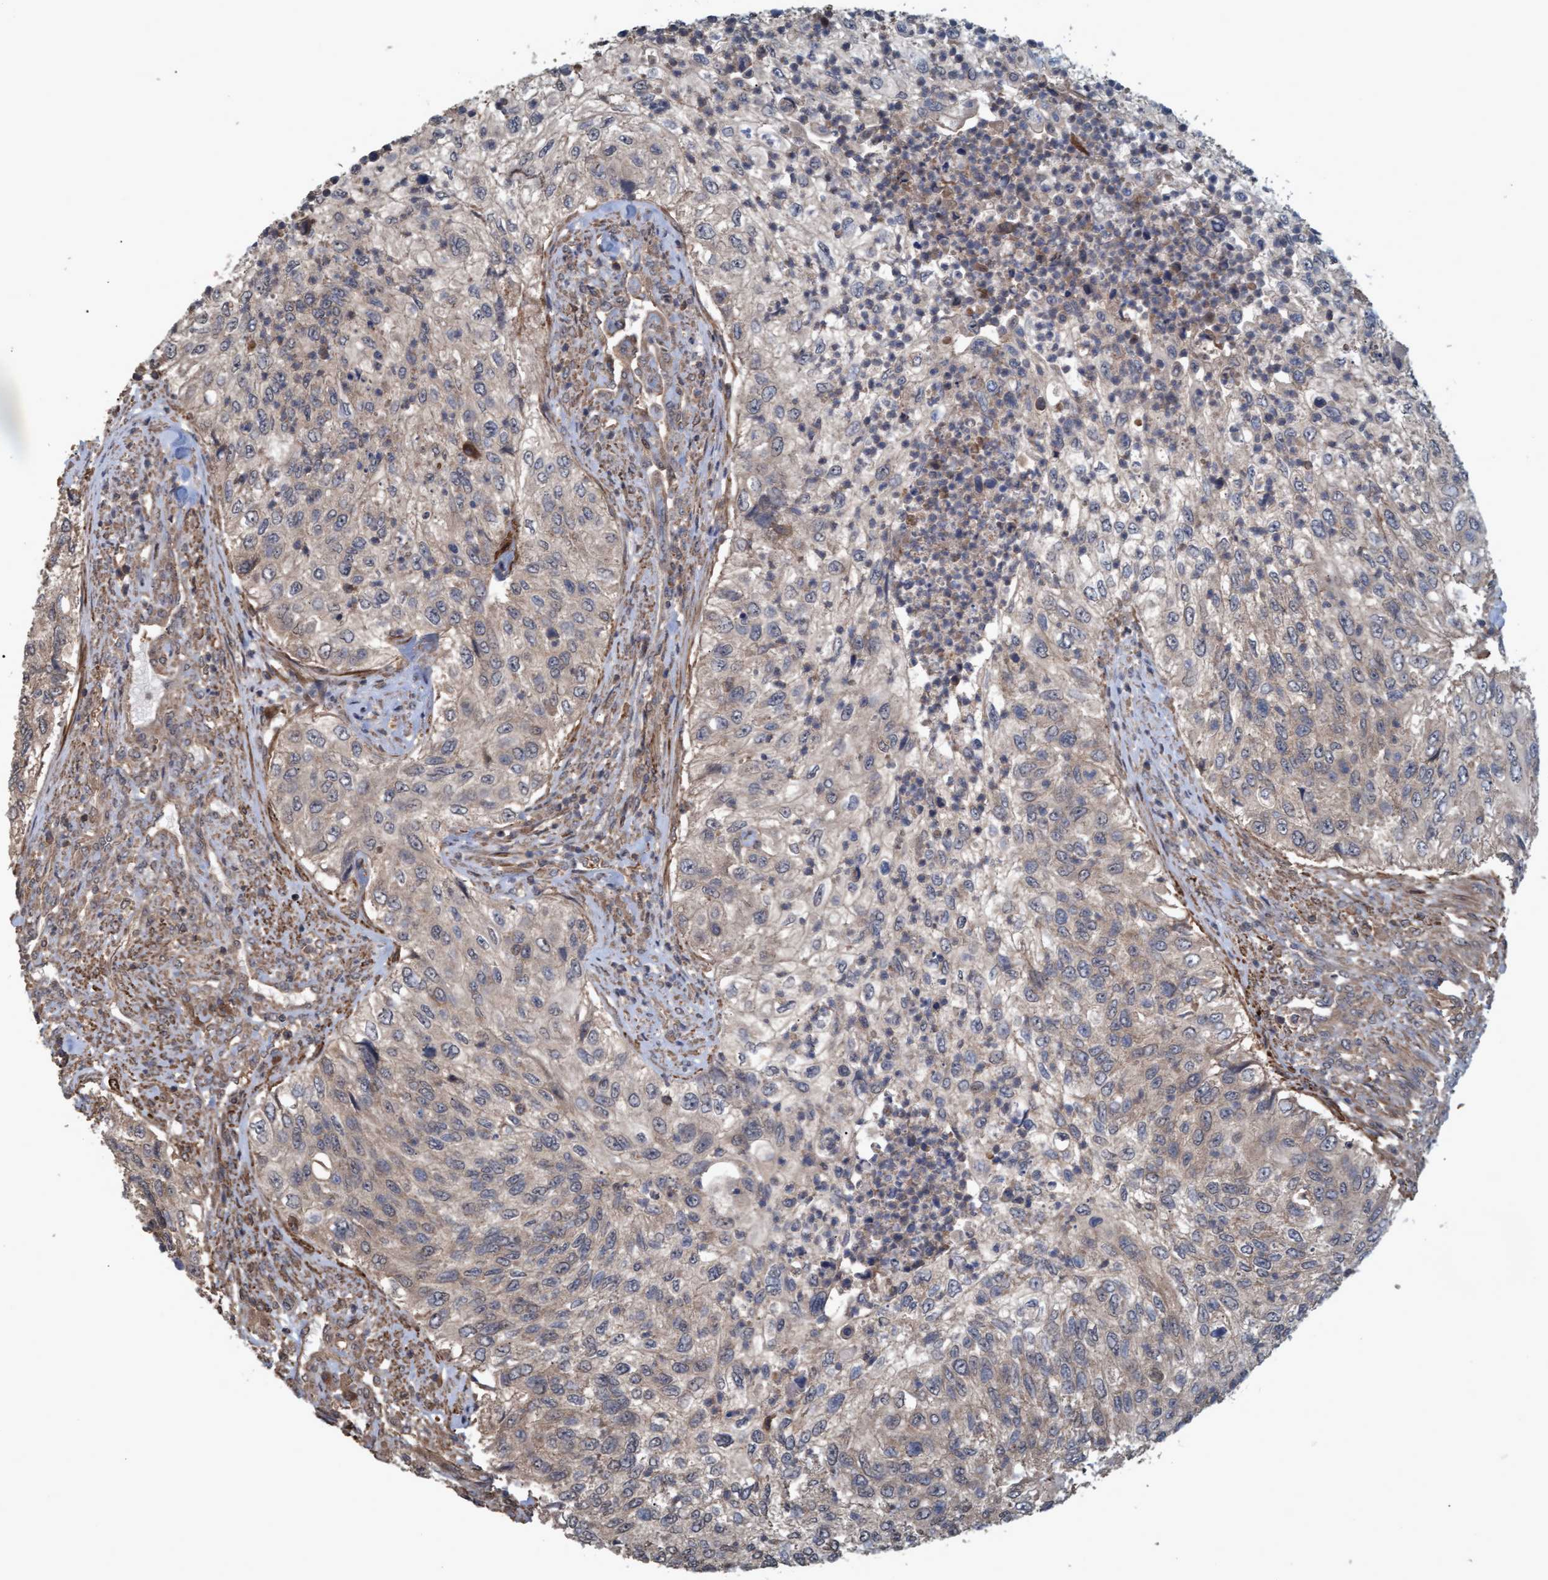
{"staining": {"intensity": "weak", "quantity": ">75%", "location": "cytoplasmic/membranous"}, "tissue": "urothelial cancer", "cell_type": "Tumor cells", "image_type": "cancer", "snomed": [{"axis": "morphology", "description": "Urothelial carcinoma, High grade"}, {"axis": "topography", "description": "Urinary bladder"}], "caption": "A micrograph of human high-grade urothelial carcinoma stained for a protein shows weak cytoplasmic/membranous brown staining in tumor cells.", "gene": "GGT6", "patient": {"sex": "female", "age": 60}}